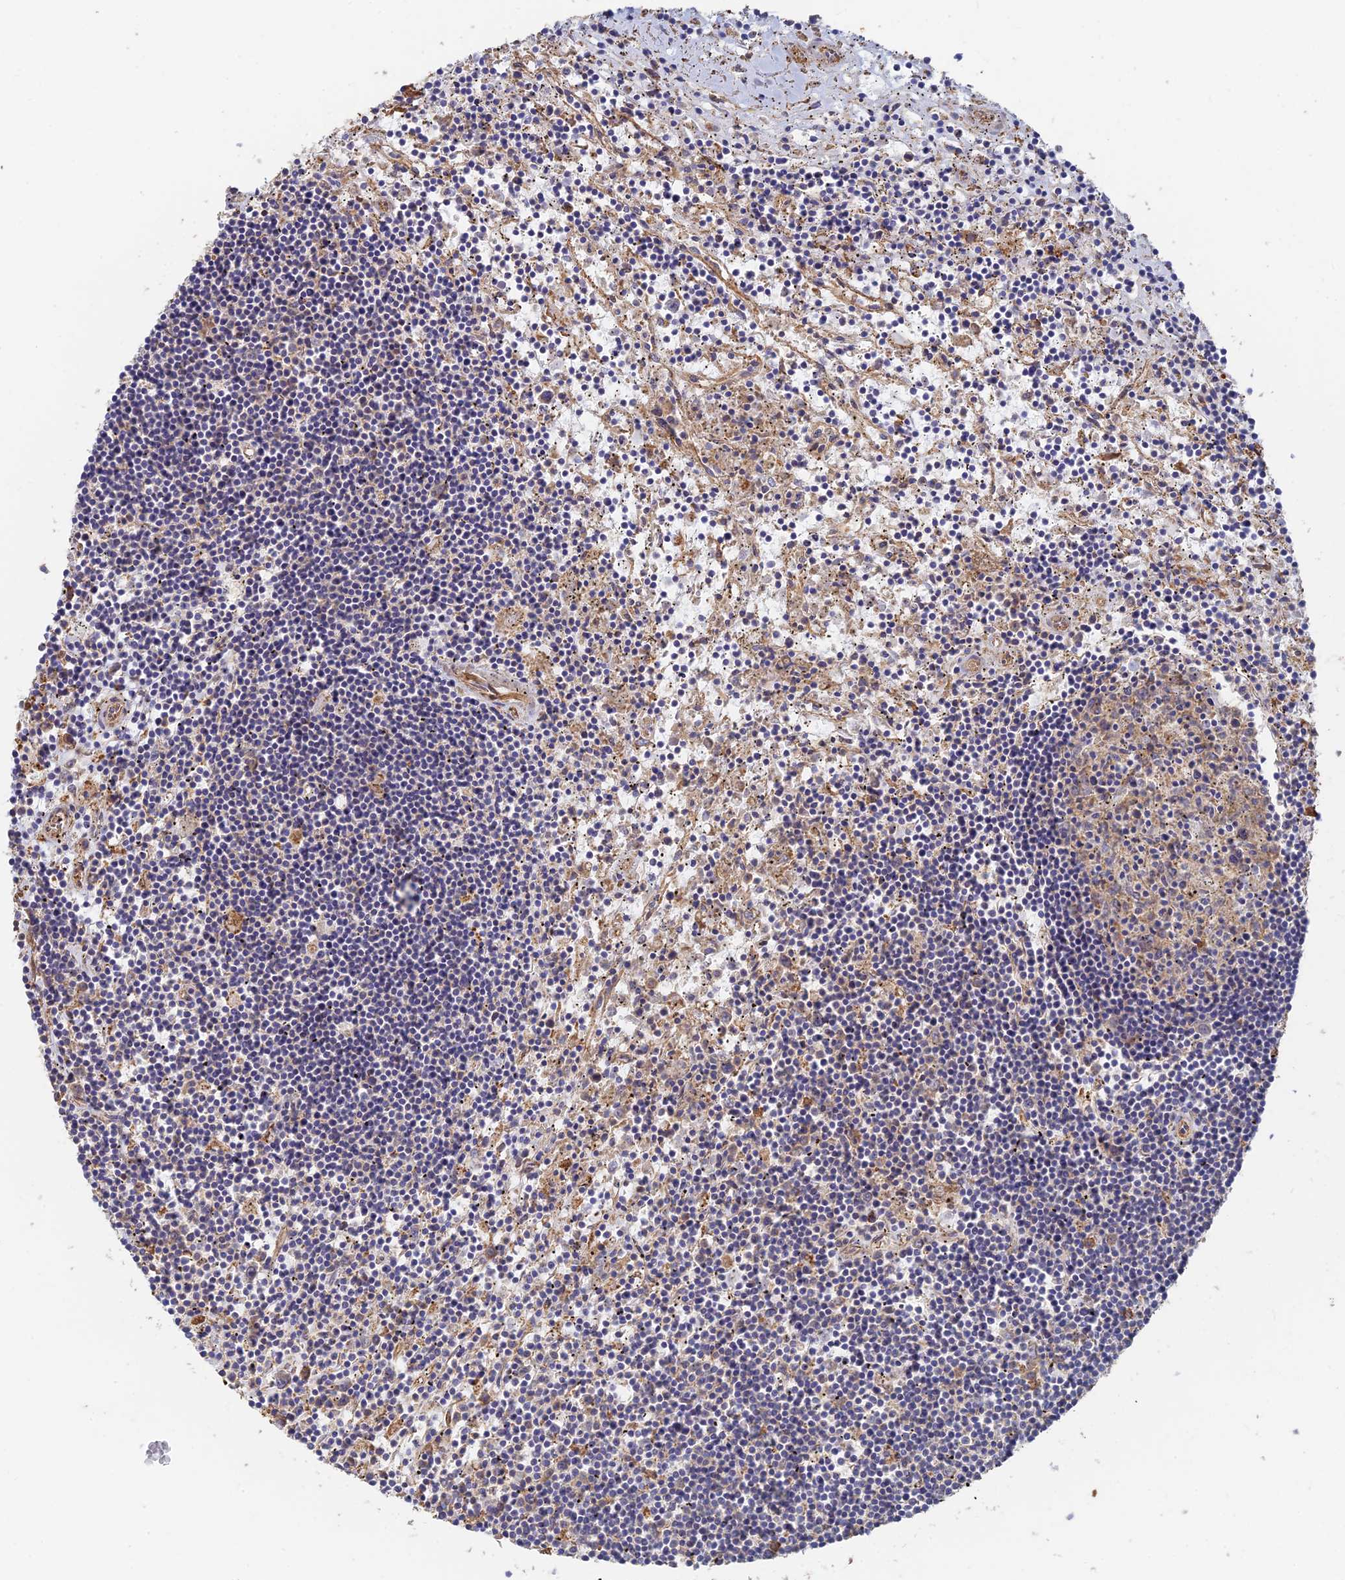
{"staining": {"intensity": "negative", "quantity": "none", "location": "none"}, "tissue": "lymphoma", "cell_type": "Tumor cells", "image_type": "cancer", "snomed": [{"axis": "morphology", "description": "Malignant lymphoma, non-Hodgkin's type, Low grade"}, {"axis": "topography", "description": "Spleen"}], "caption": "Immunohistochemistry histopathology image of neoplastic tissue: lymphoma stained with DAB (3,3'-diaminobenzidine) displays no significant protein positivity in tumor cells.", "gene": "WBP11", "patient": {"sex": "male", "age": 76}}